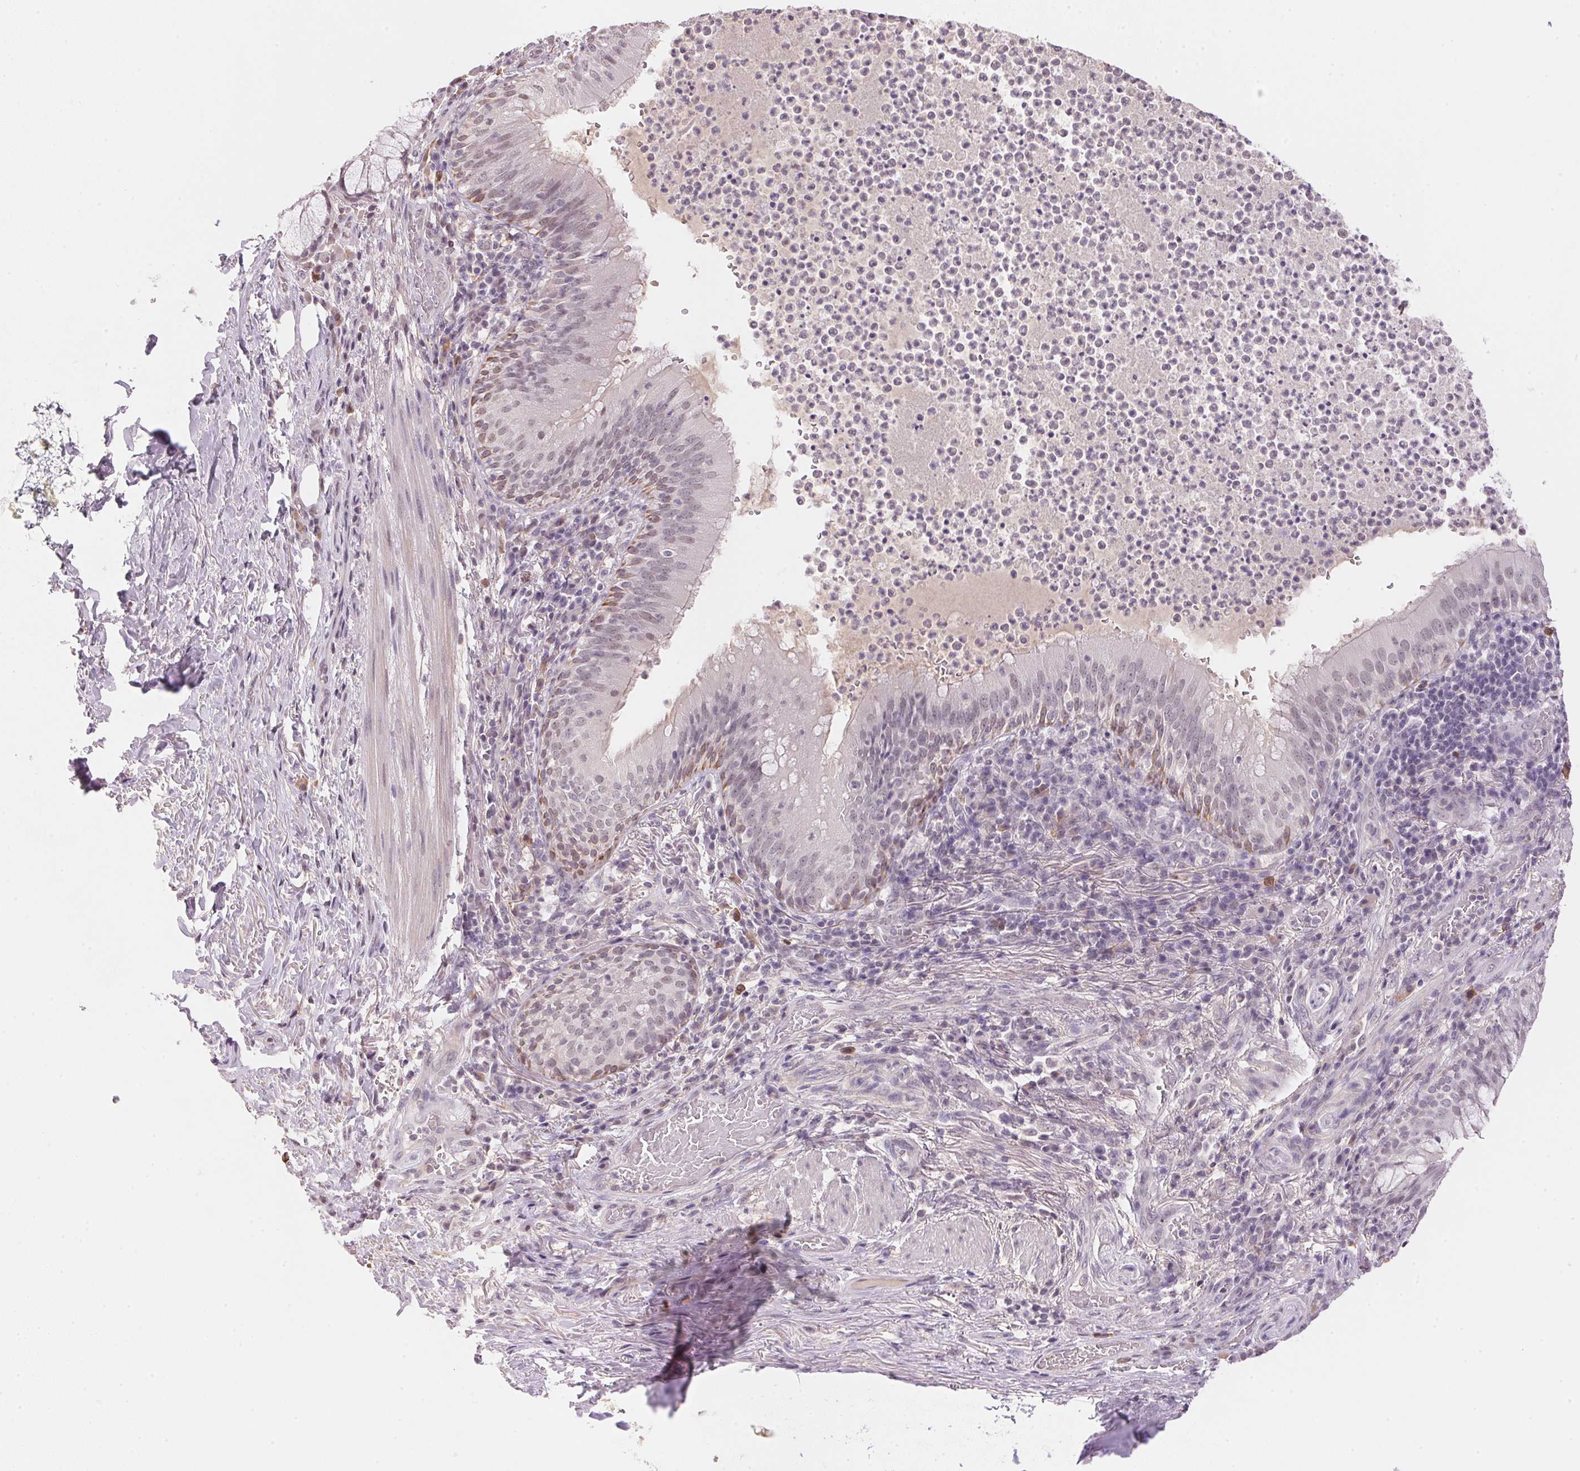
{"staining": {"intensity": "weak", "quantity": "<25%", "location": "cytoplasmic/membranous"}, "tissue": "bronchus", "cell_type": "Respiratory epithelial cells", "image_type": "normal", "snomed": [{"axis": "morphology", "description": "Normal tissue, NOS"}, {"axis": "topography", "description": "Lymph node"}, {"axis": "topography", "description": "Bronchus"}], "caption": "Image shows no significant protein expression in respiratory epithelial cells of benign bronchus.", "gene": "FNDC4", "patient": {"sex": "male", "age": 56}}